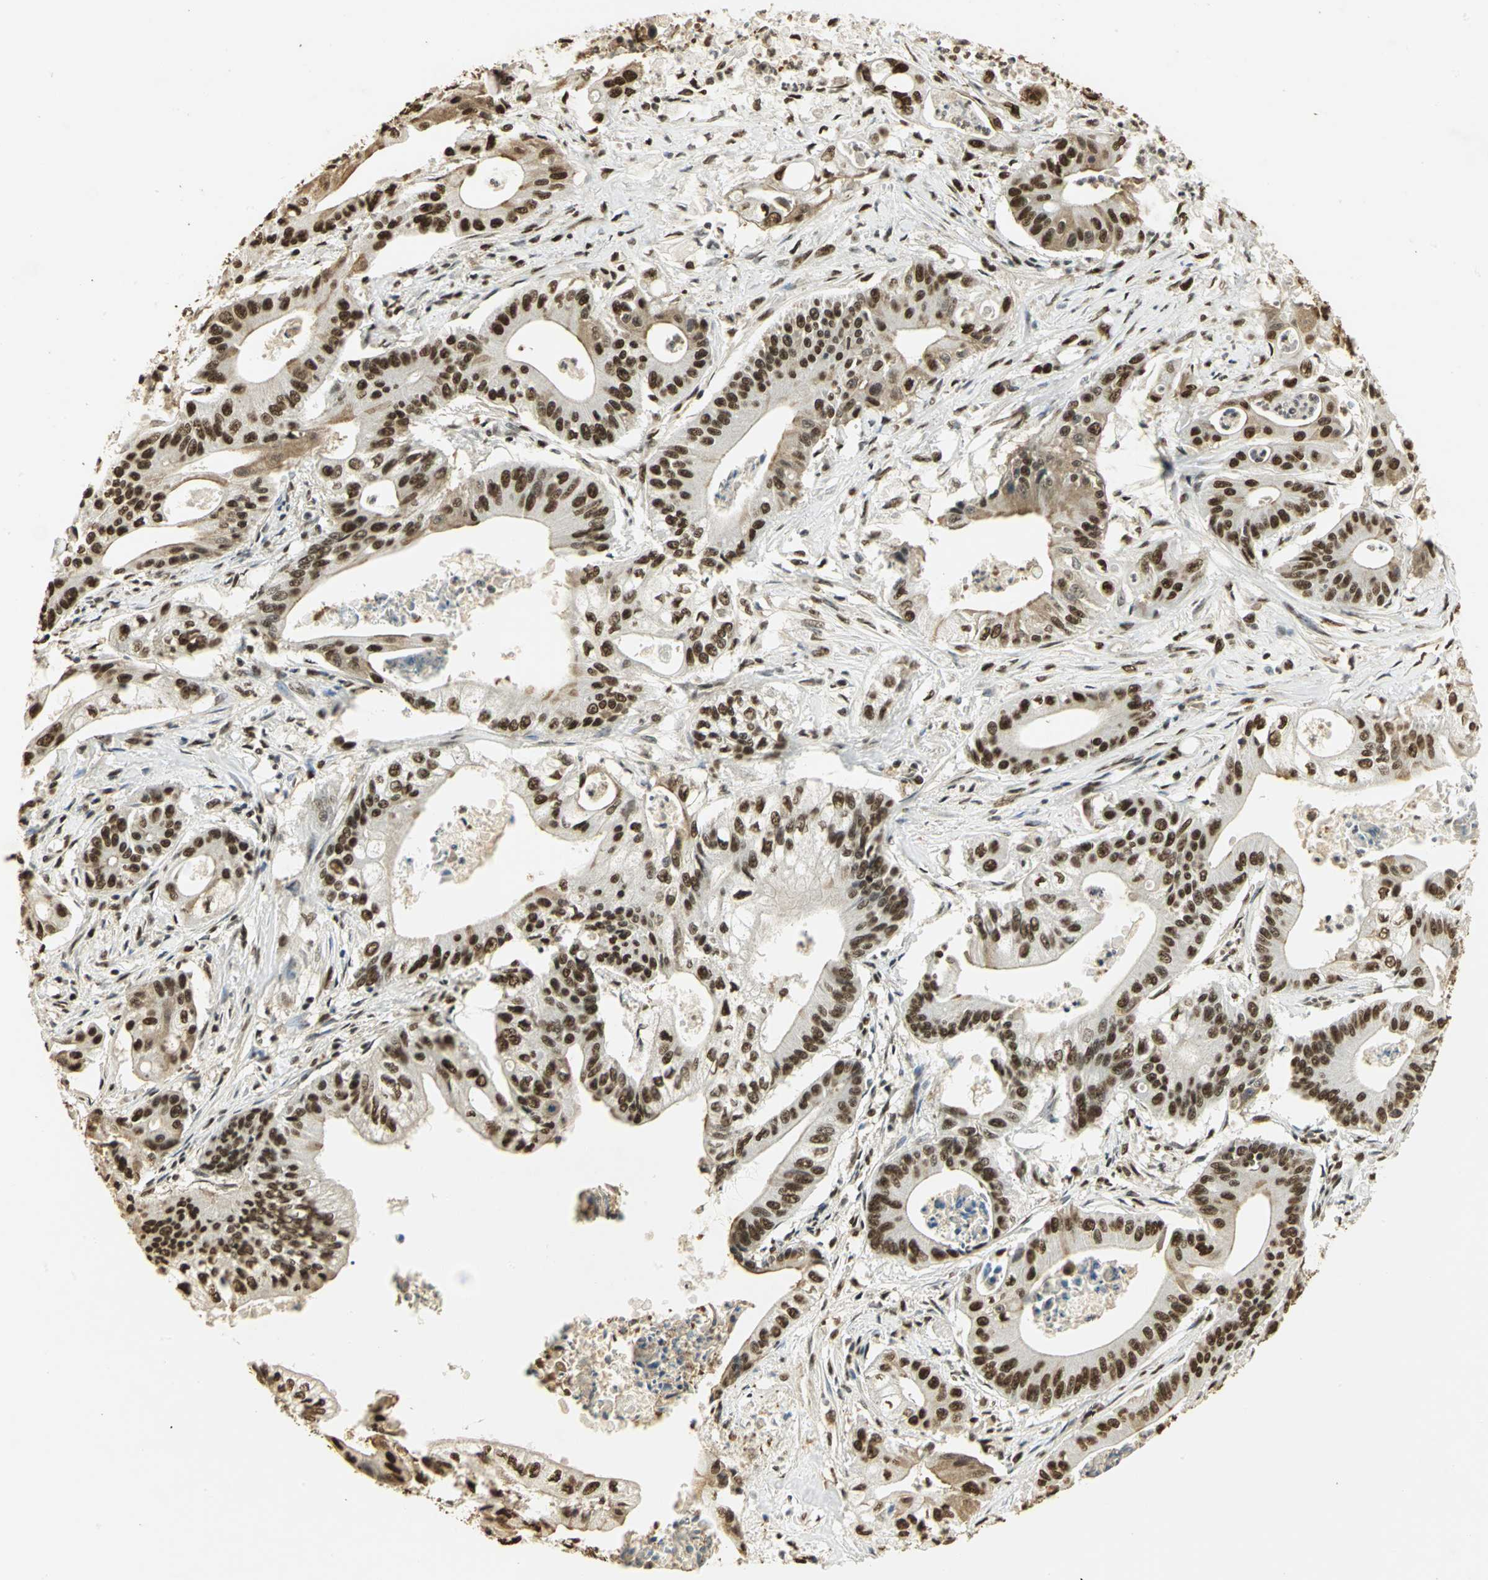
{"staining": {"intensity": "strong", "quantity": ">75%", "location": "cytoplasmic/membranous,nuclear"}, "tissue": "pancreatic cancer", "cell_type": "Tumor cells", "image_type": "cancer", "snomed": [{"axis": "morphology", "description": "Normal tissue, NOS"}, {"axis": "topography", "description": "Lymph node"}], "caption": "A high amount of strong cytoplasmic/membranous and nuclear staining is present in approximately >75% of tumor cells in pancreatic cancer tissue.", "gene": "SET", "patient": {"sex": "male", "age": 62}}